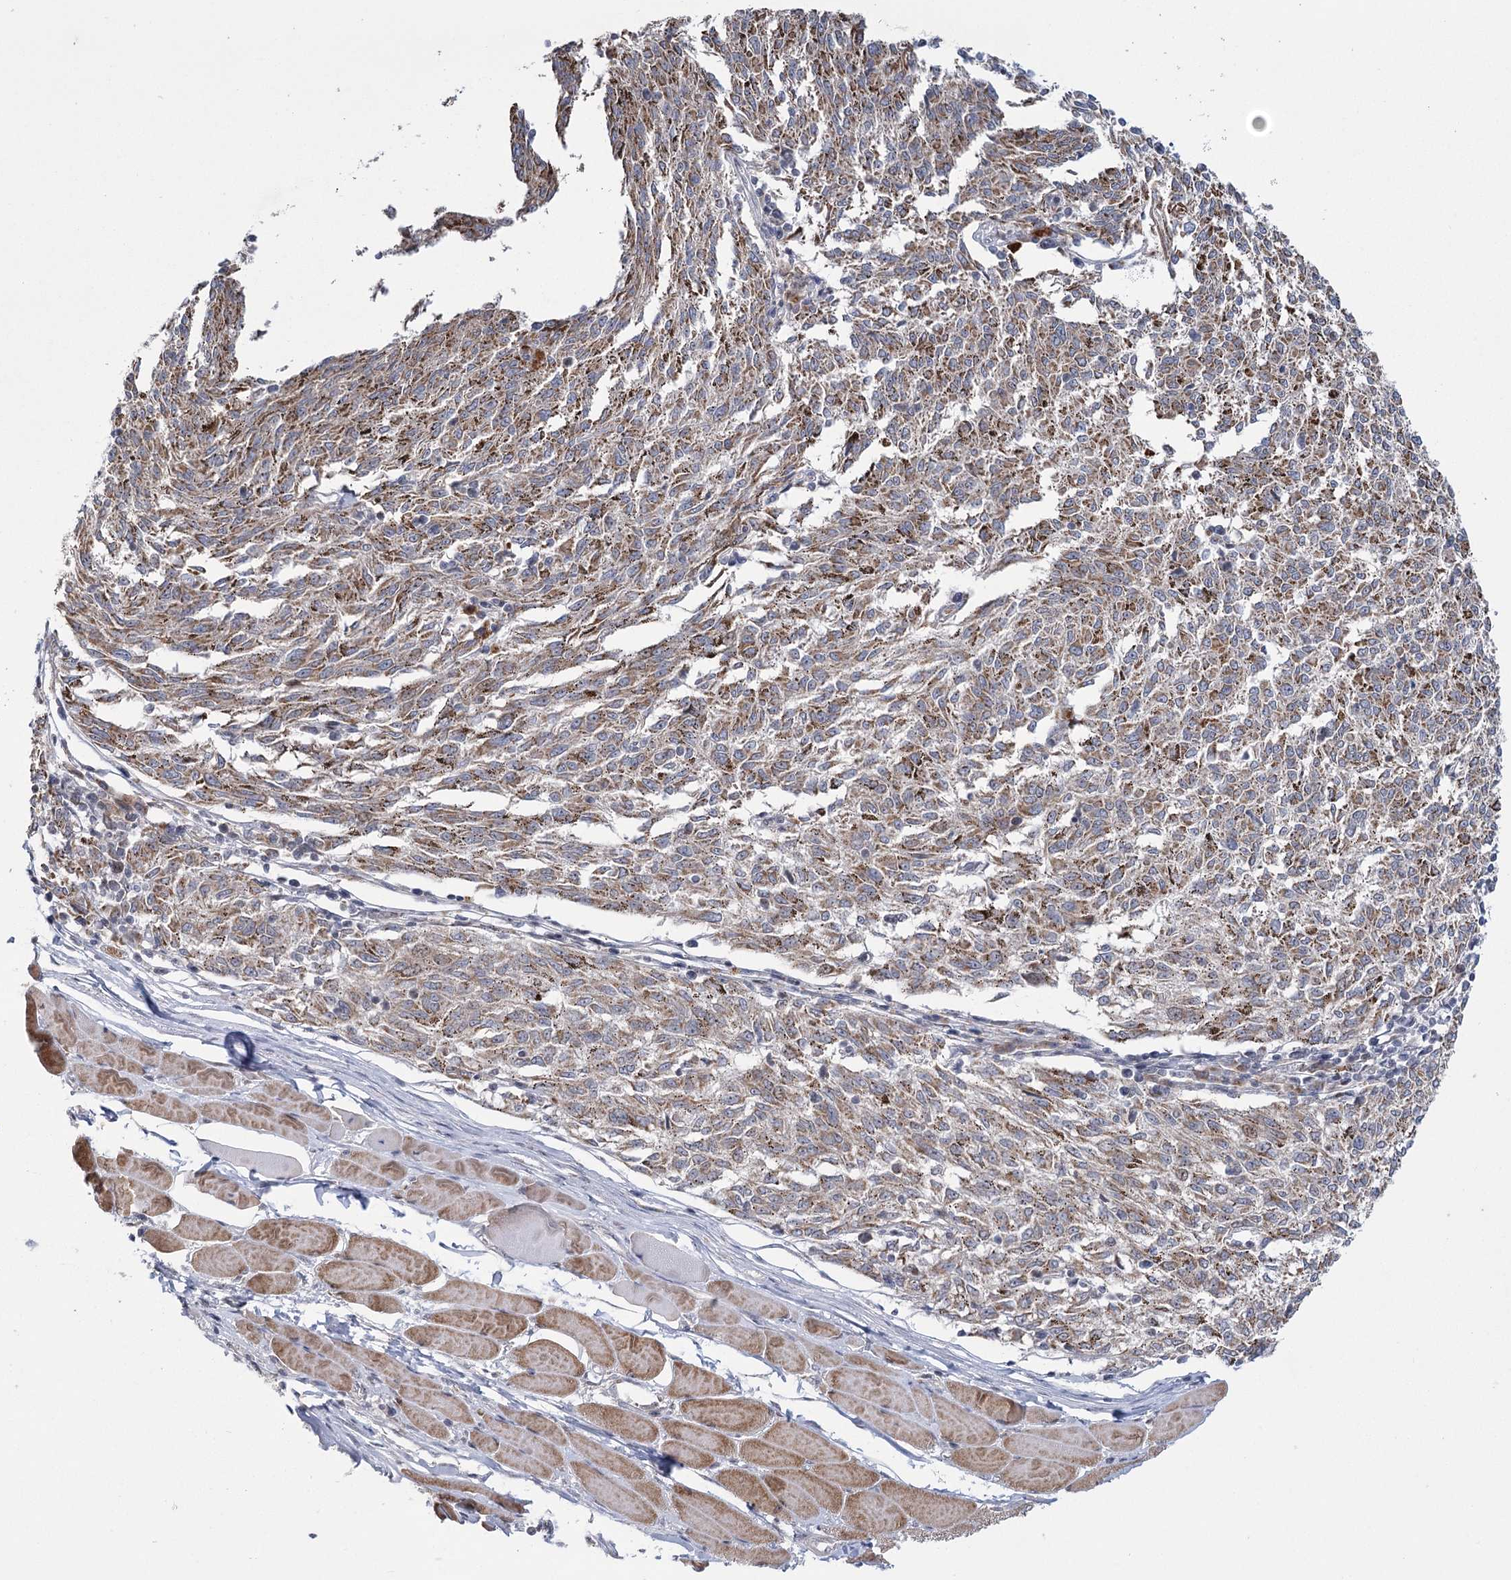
{"staining": {"intensity": "weak", "quantity": ">75%", "location": "cytoplasmic/membranous"}, "tissue": "melanoma", "cell_type": "Tumor cells", "image_type": "cancer", "snomed": [{"axis": "morphology", "description": "Malignant melanoma, NOS"}, {"axis": "topography", "description": "Skin"}], "caption": "IHC photomicrograph of malignant melanoma stained for a protein (brown), which demonstrates low levels of weak cytoplasmic/membranous staining in about >75% of tumor cells.", "gene": "NSMCE4A", "patient": {"sex": "female", "age": 72}}